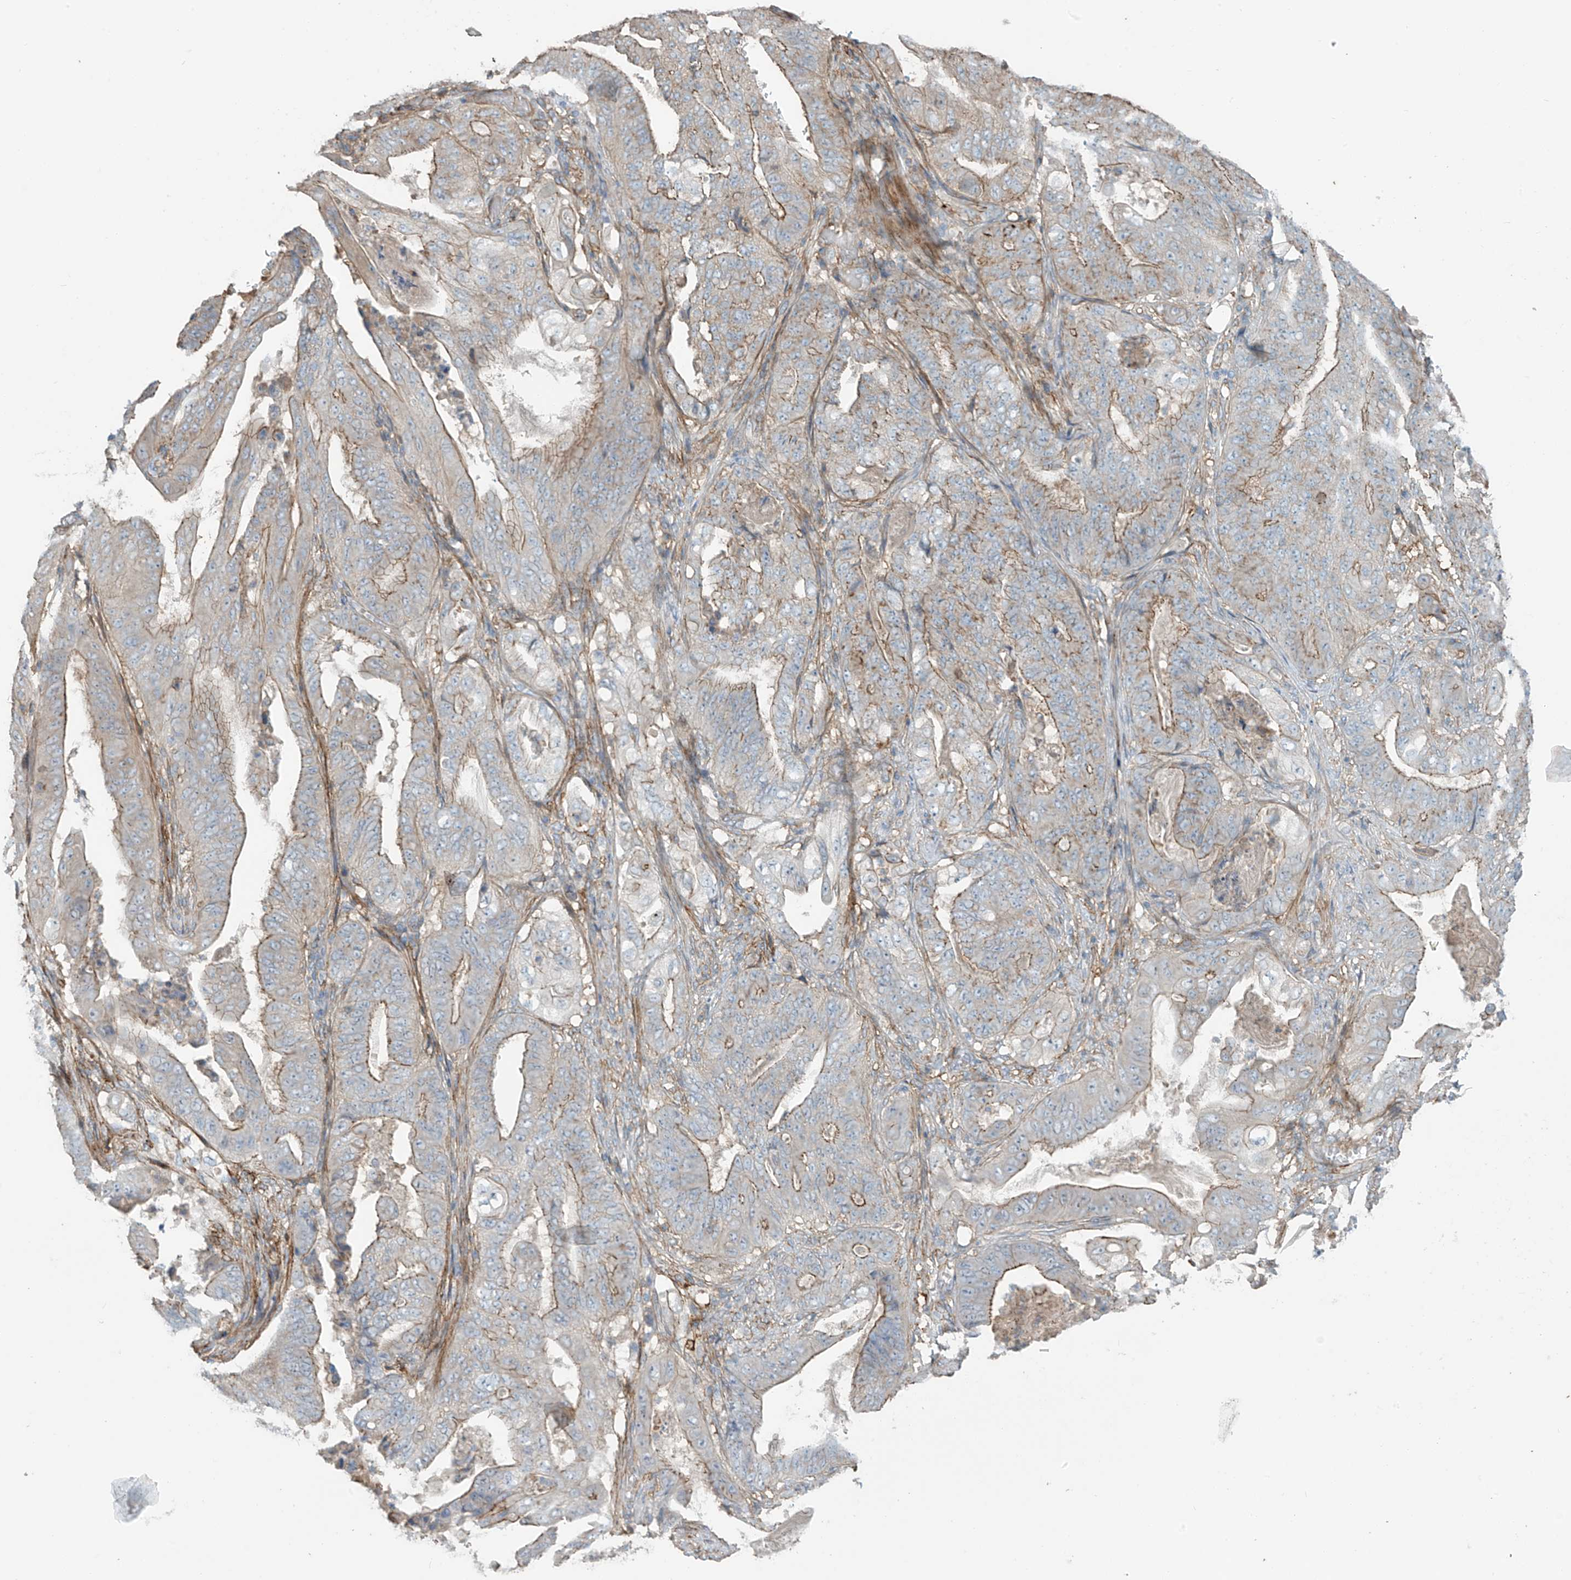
{"staining": {"intensity": "moderate", "quantity": "25%-75%", "location": "cytoplasmic/membranous"}, "tissue": "stomach cancer", "cell_type": "Tumor cells", "image_type": "cancer", "snomed": [{"axis": "morphology", "description": "Adenocarcinoma, NOS"}, {"axis": "topography", "description": "Stomach"}], "caption": "Immunohistochemical staining of stomach cancer displays medium levels of moderate cytoplasmic/membranous positivity in about 25%-75% of tumor cells.", "gene": "SLC9A2", "patient": {"sex": "female", "age": 73}}